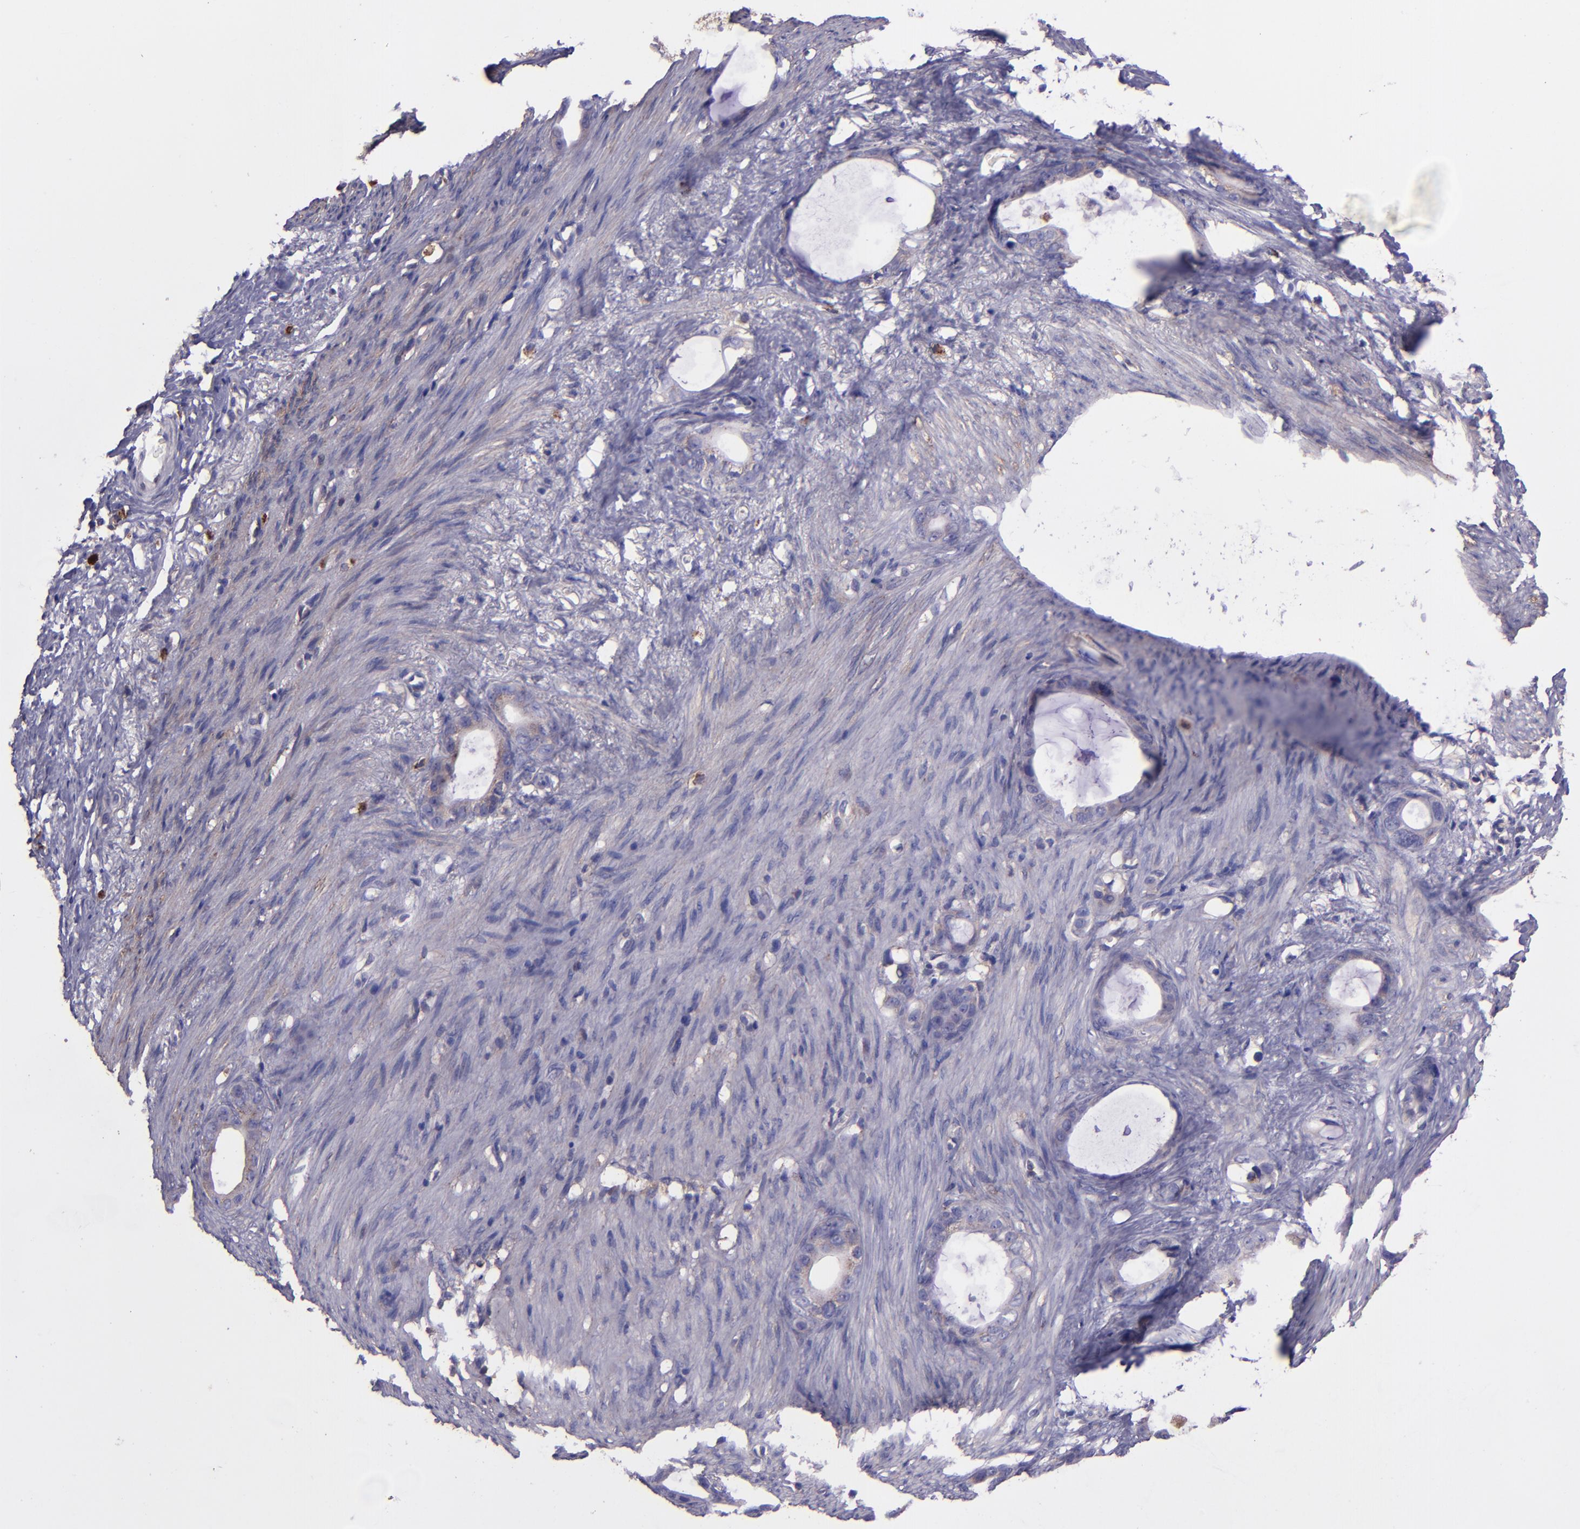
{"staining": {"intensity": "weak", "quantity": "25%-75%", "location": "cytoplasmic/membranous"}, "tissue": "stomach cancer", "cell_type": "Tumor cells", "image_type": "cancer", "snomed": [{"axis": "morphology", "description": "Adenocarcinoma, NOS"}, {"axis": "topography", "description": "Stomach"}], "caption": "Stomach cancer (adenocarcinoma) was stained to show a protein in brown. There is low levels of weak cytoplasmic/membranous expression in about 25%-75% of tumor cells.", "gene": "WASHC1", "patient": {"sex": "female", "age": 75}}